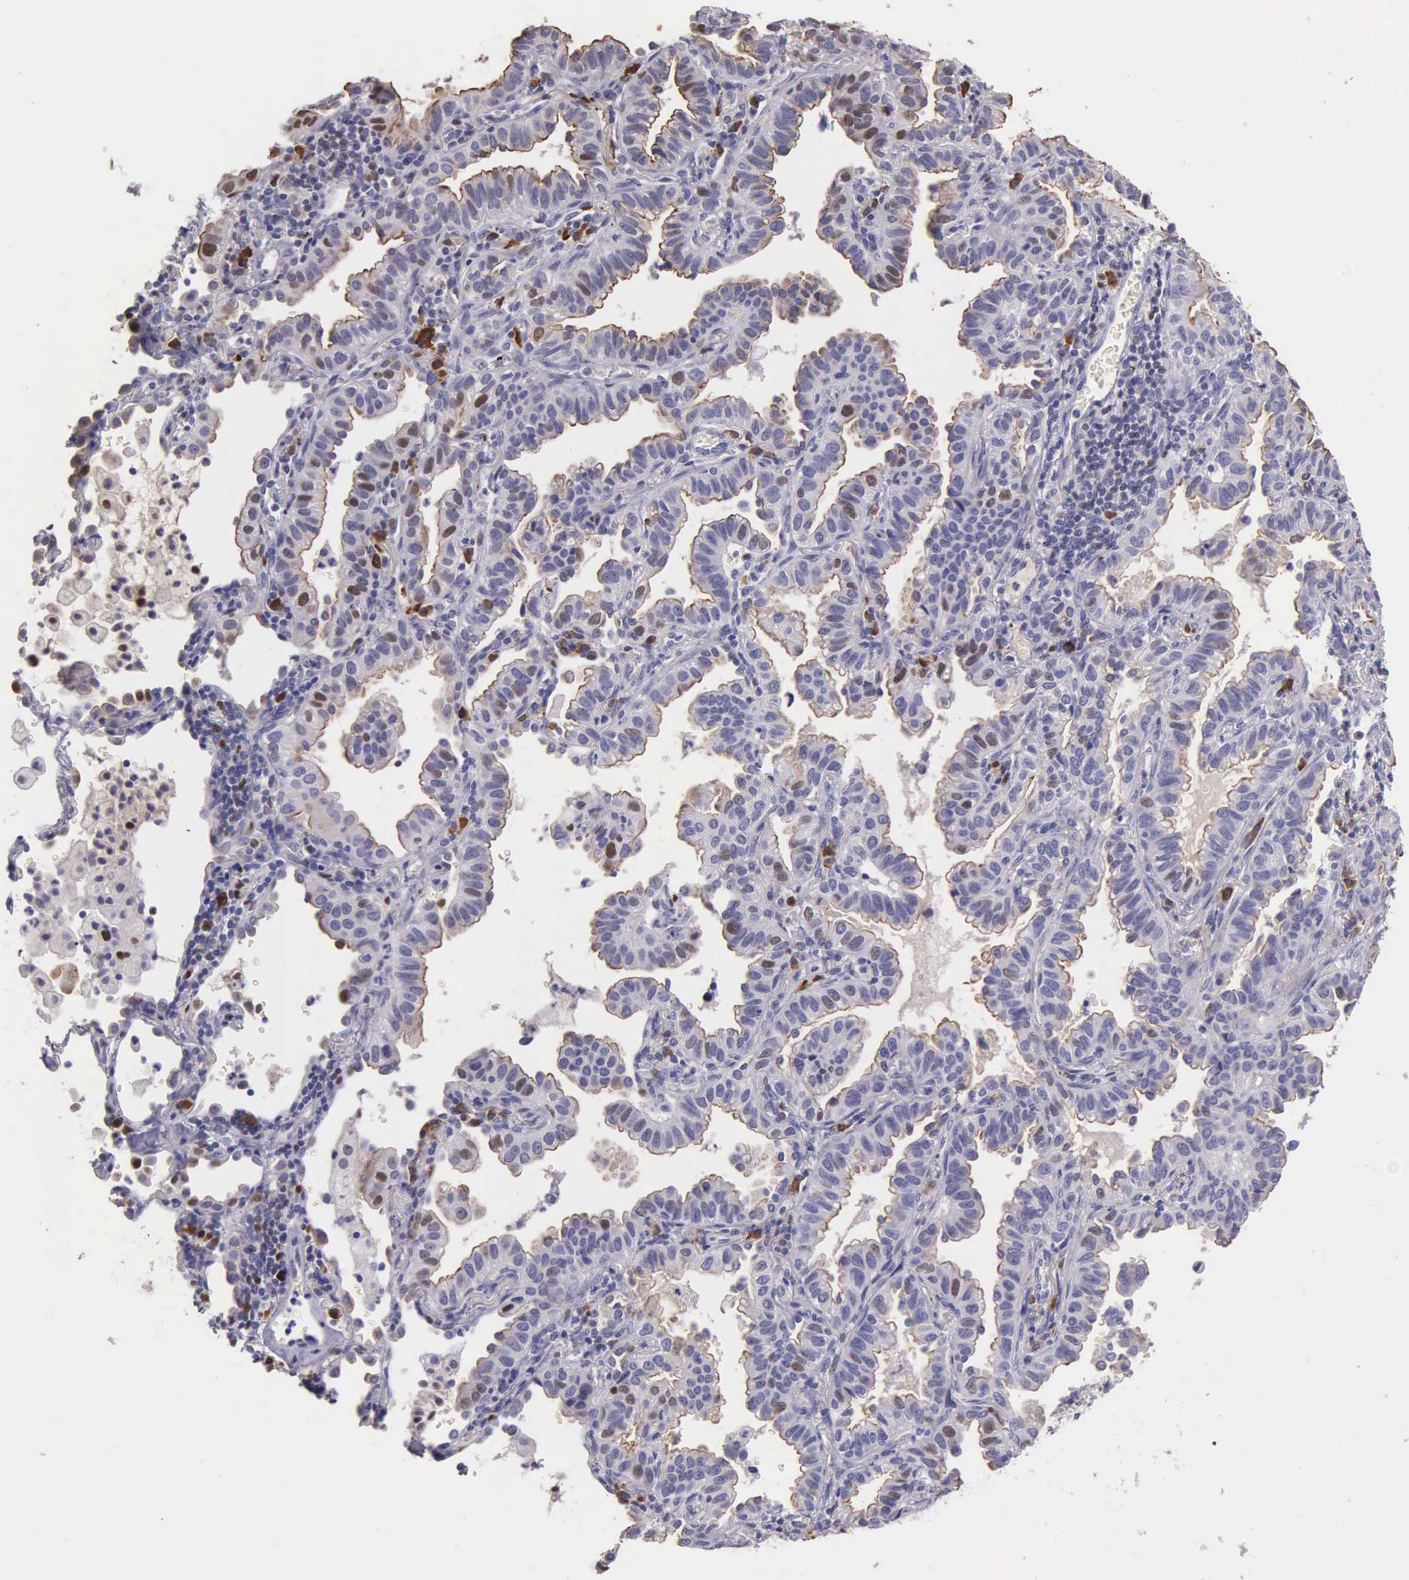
{"staining": {"intensity": "moderate", "quantity": "<25%", "location": "nuclear"}, "tissue": "lung cancer", "cell_type": "Tumor cells", "image_type": "cancer", "snomed": [{"axis": "morphology", "description": "Adenocarcinoma, NOS"}, {"axis": "topography", "description": "Lung"}], "caption": "DAB immunohistochemical staining of lung adenocarcinoma demonstrates moderate nuclear protein expression in approximately <25% of tumor cells.", "gene": "MCM5", "patient": {"sex": "female", "age": 50}}